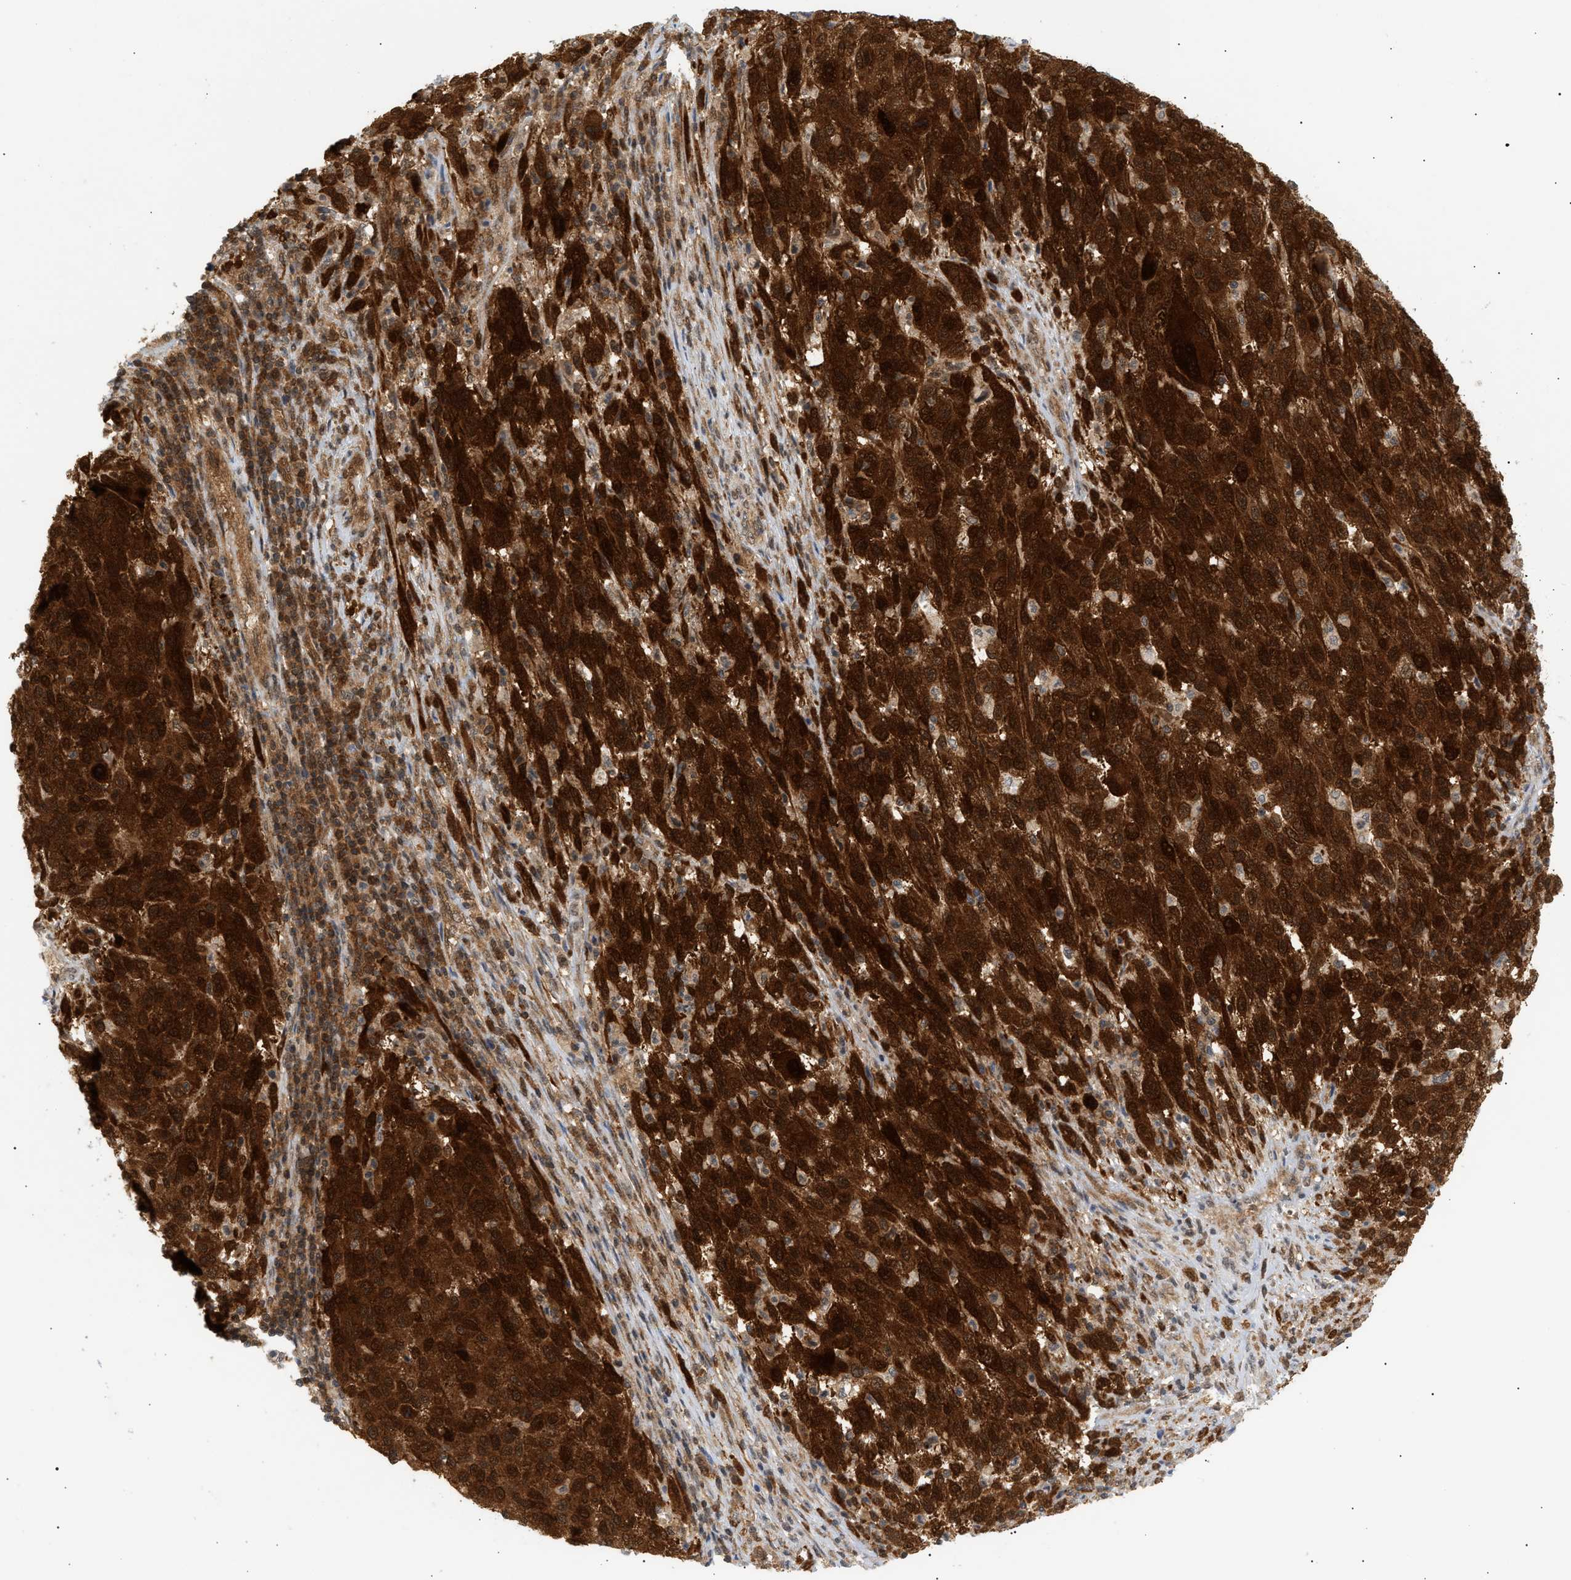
{"staining": {"intensity": "strong", "quantity": ">75%", "location": "cytoplasmic/membranous,nuclear"}, "tissue": "melanoma", "cell_type": "Tumor cells", "image_type": "cancer", "snomed": [{"axis": "morphology", "description": "Malignant melanoma, Metastatic site"}, {"axis": "topography", "description": "Lymph node"}], "caption": "The micrograph shows staining of melanoma, revealing strong cytoplasmic/membranous and nuclear protein staining (brown color) within tumor cells.", "gene": "SHC1", "patient": {"sex": "male", "age": 61}}